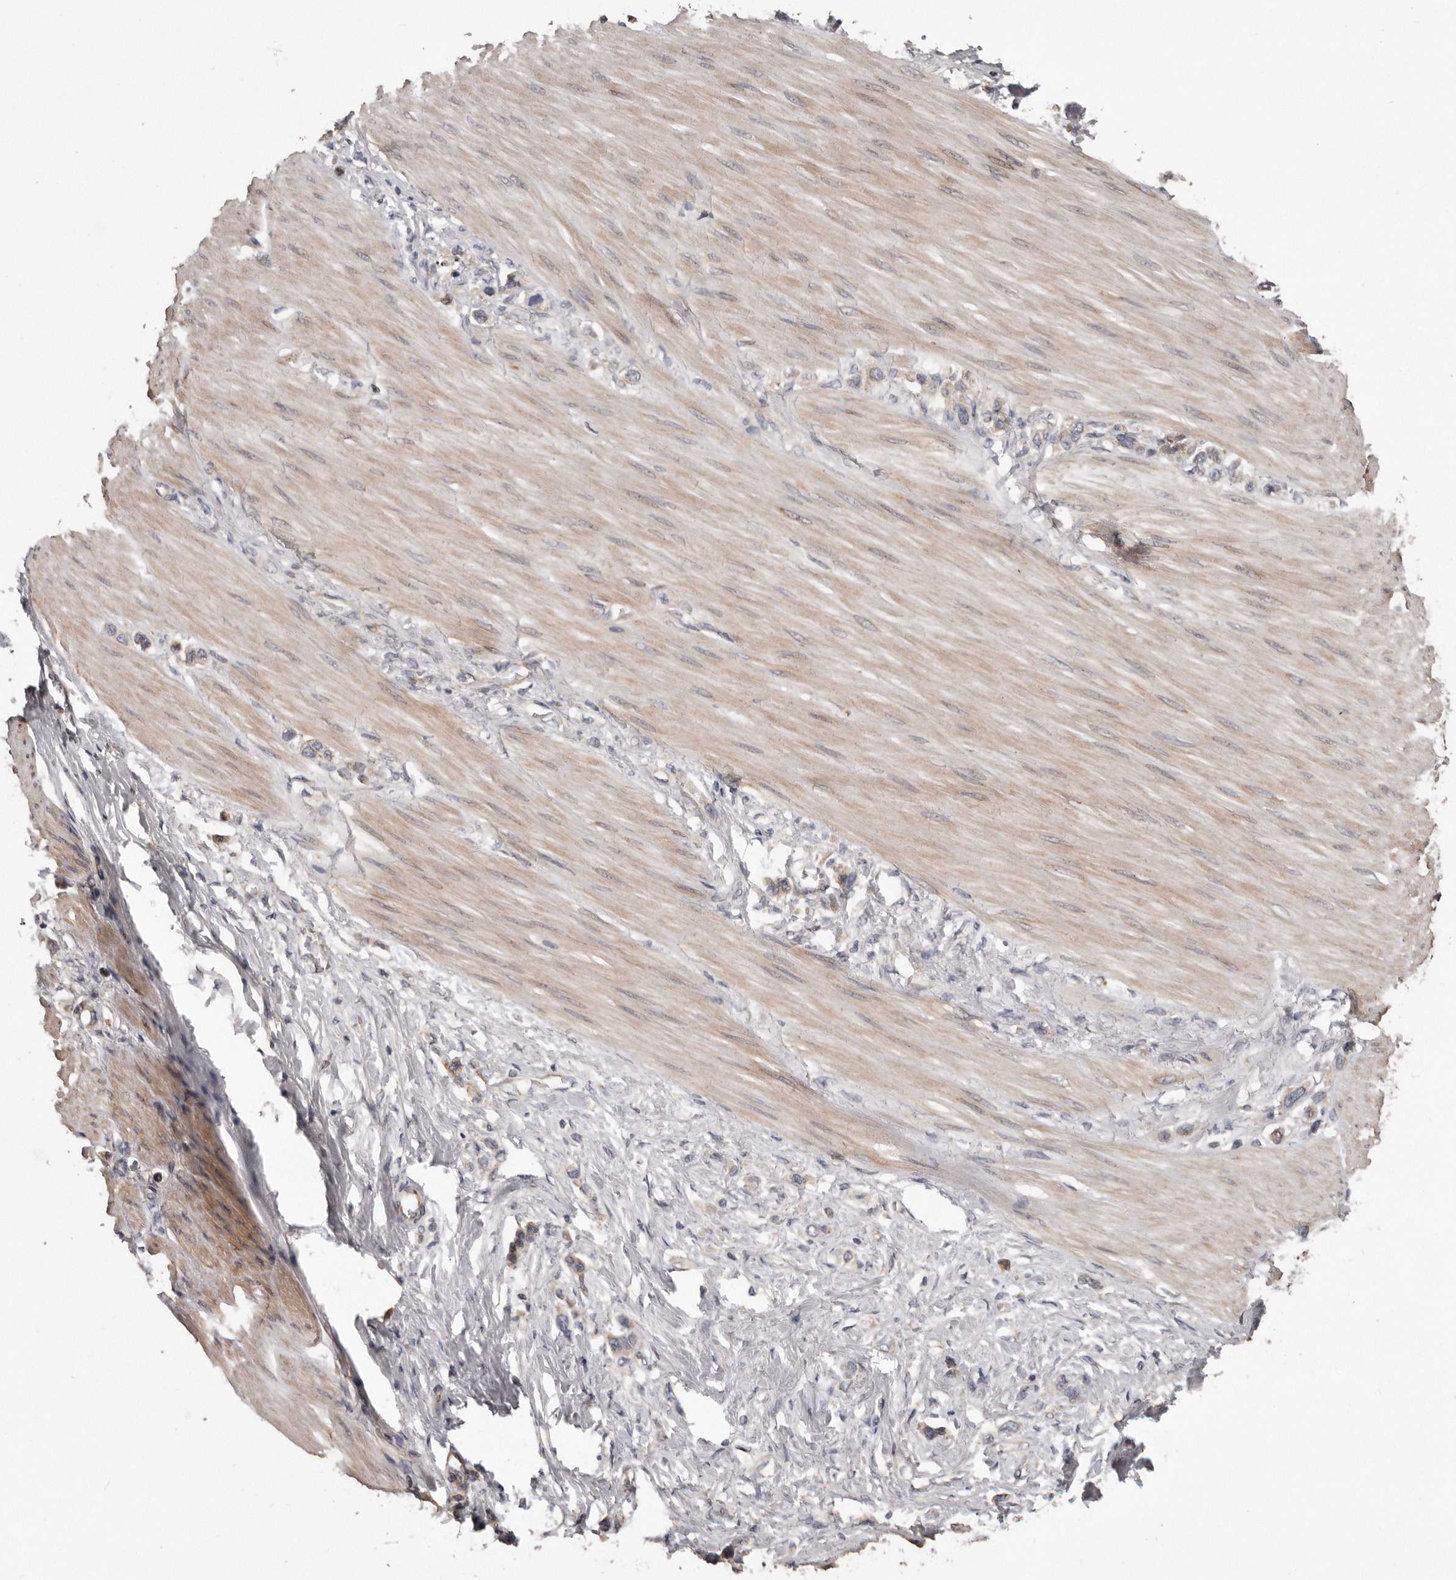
{"staining": {"intensity": "weak", "quantity": "<25%", "location": "cytoplasmic/membranous"}, "tissue": "stomach cancer", "cell_type": "Tumor cells", "image_type": "cancer", "snomed": [{"axis": "morphology", "description": "Adenocarcinoma, NOS"}, {"axis": "topography", "description": "Stomach"}], "caption": "Immunohistochemistry (IHC) photomicrograph of human adenocarcinoma (stomach) stained for a protein (brown), which displays no staining in tumor cells.", "gene": "ARMCX1", "patient": {"sex": "female", "age": 65}}